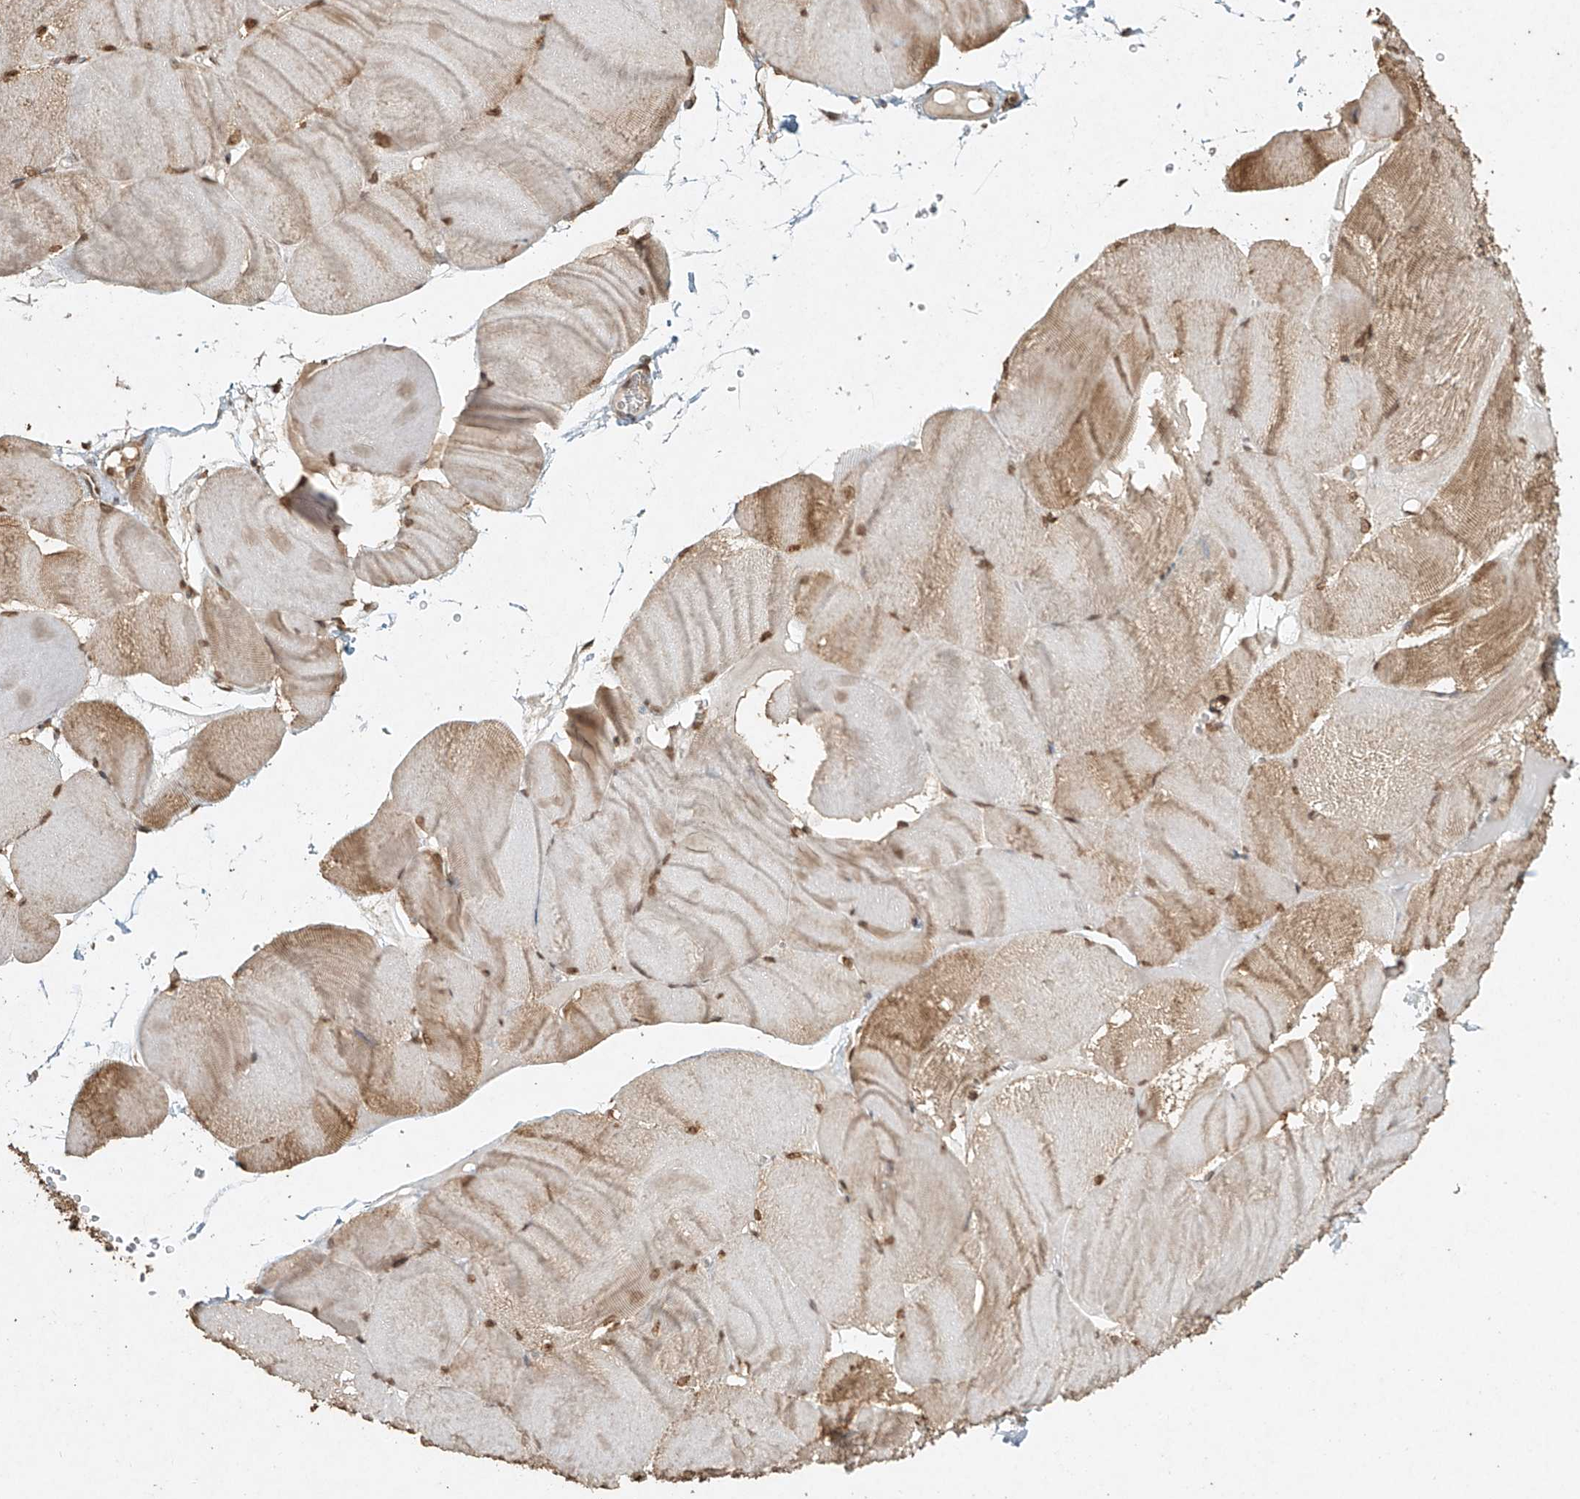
{"staining": {"intensity": "moderate", "quantity": ">75%", "location": "cytoplasmic/membranous,nuclear"}, "tissue": "skeletal muscle", "cell_type": "Myocytes", "image_type": "normal", "snomed": [{"axis": "morphology", "description": "Normal tissue, NOS"}, {"axis": "morphology", "description": "Basal cell carcinoma"}, {"axis": "topography", "description": "Skeletal muscle"}], "caption": "Protein expression analysis of unremarkable human skeletal muscle reveals moderate cytoplasmic/membranous,nuclear positivity in approximately >75% of myocytes. The protein of interest is shown in brown color, while the nuclei are stained blue.", "gene": "TIGAR", "patient": {"sex": "female", "age": 64}}